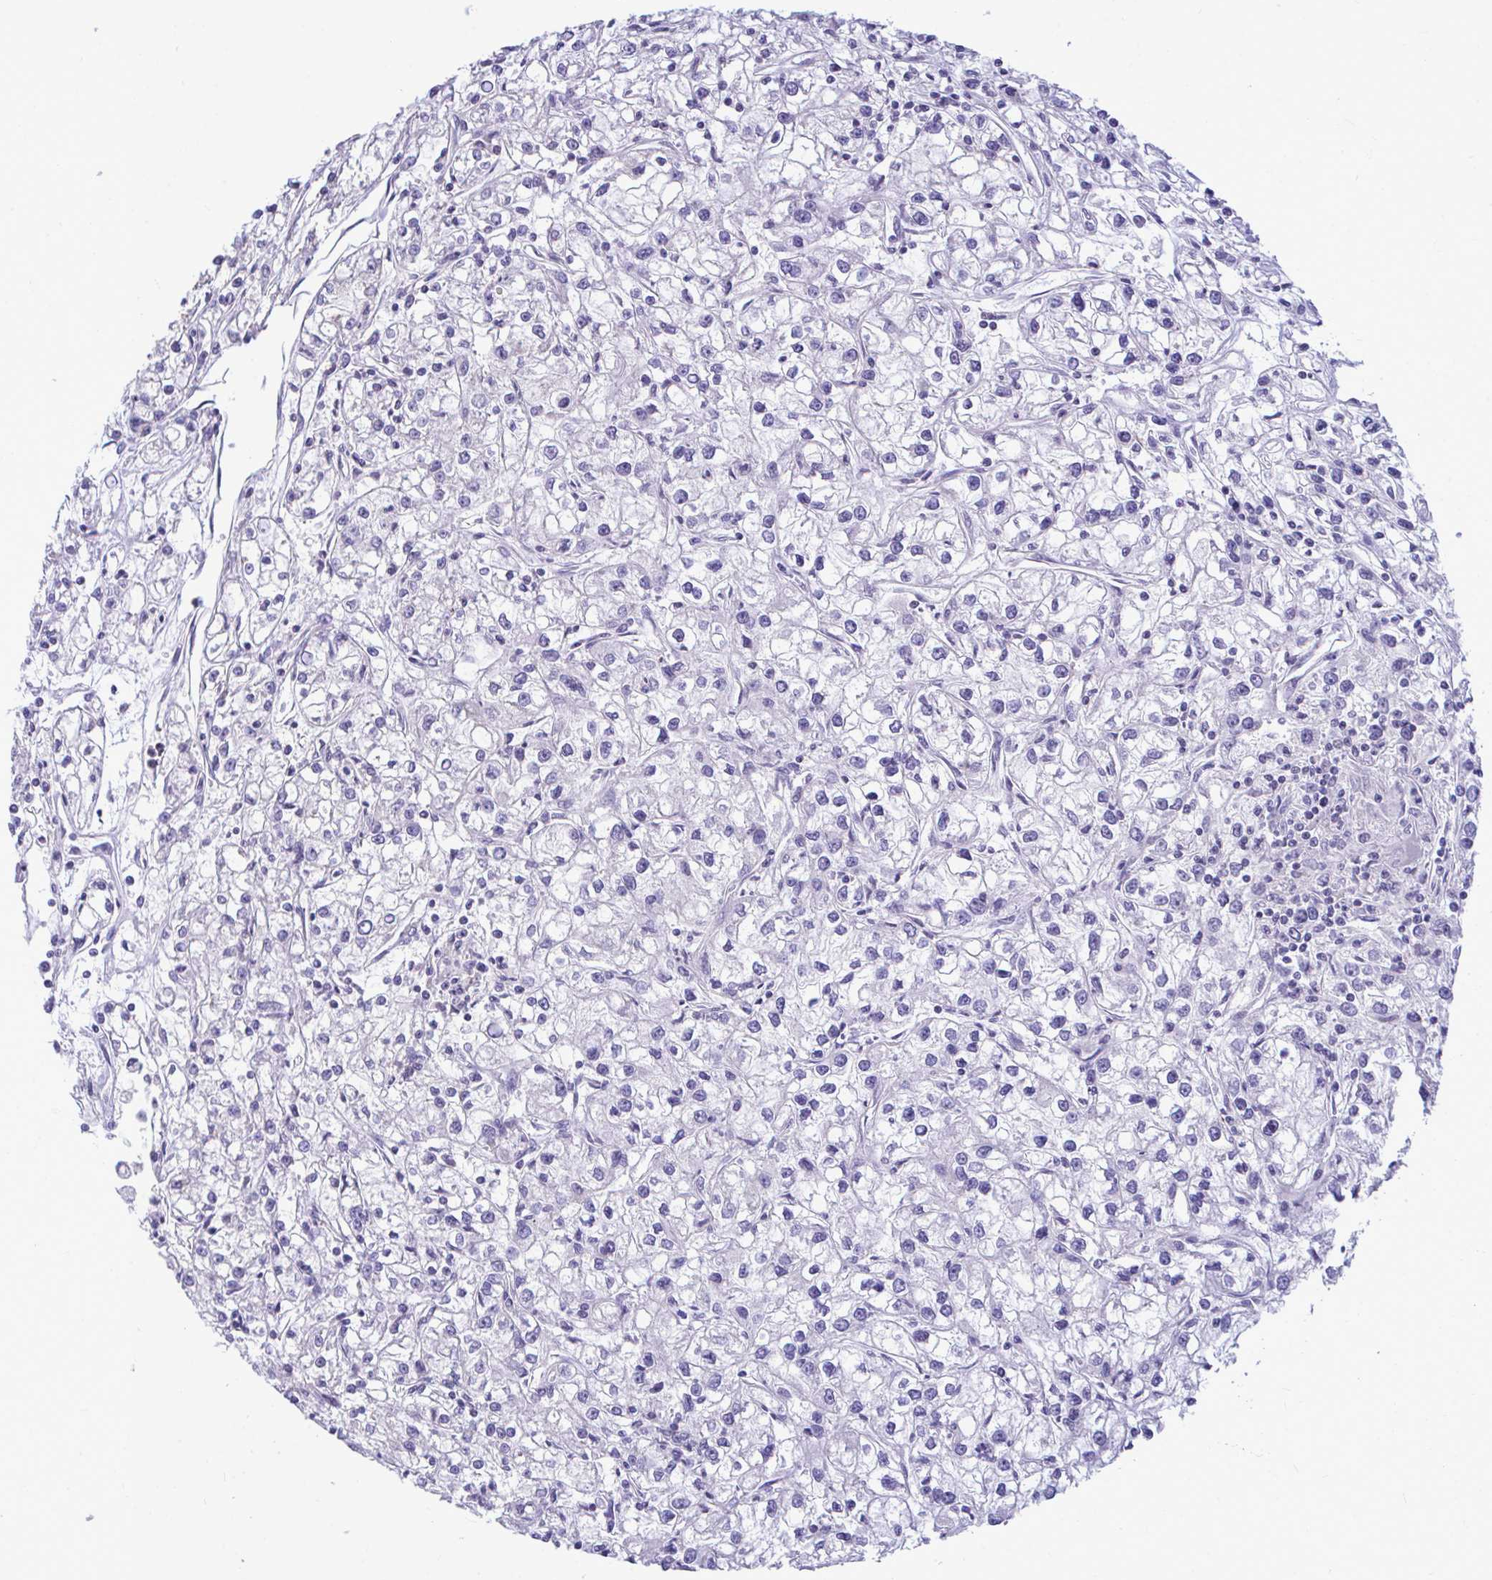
{"staining": {"intensity": "negative", "quantity": "none", "location": "none"}, "tissue": "renal cancer", "cell_type": "Tumor cells", "image_type": "cancer", "snomed": [{"axis": "morphology", "description": "Adenocarcinoma, NOS"}, {"axis": "topography", "description": "Kidney"}], "caption": "DAB (3,3'-diaminobenzidine) immunohistochemical staining of renal adenocarcinoma shows no significant positivity in tumor cells.", "gene": "PIGK", "patient": {"sex": "female", "age": 59}}